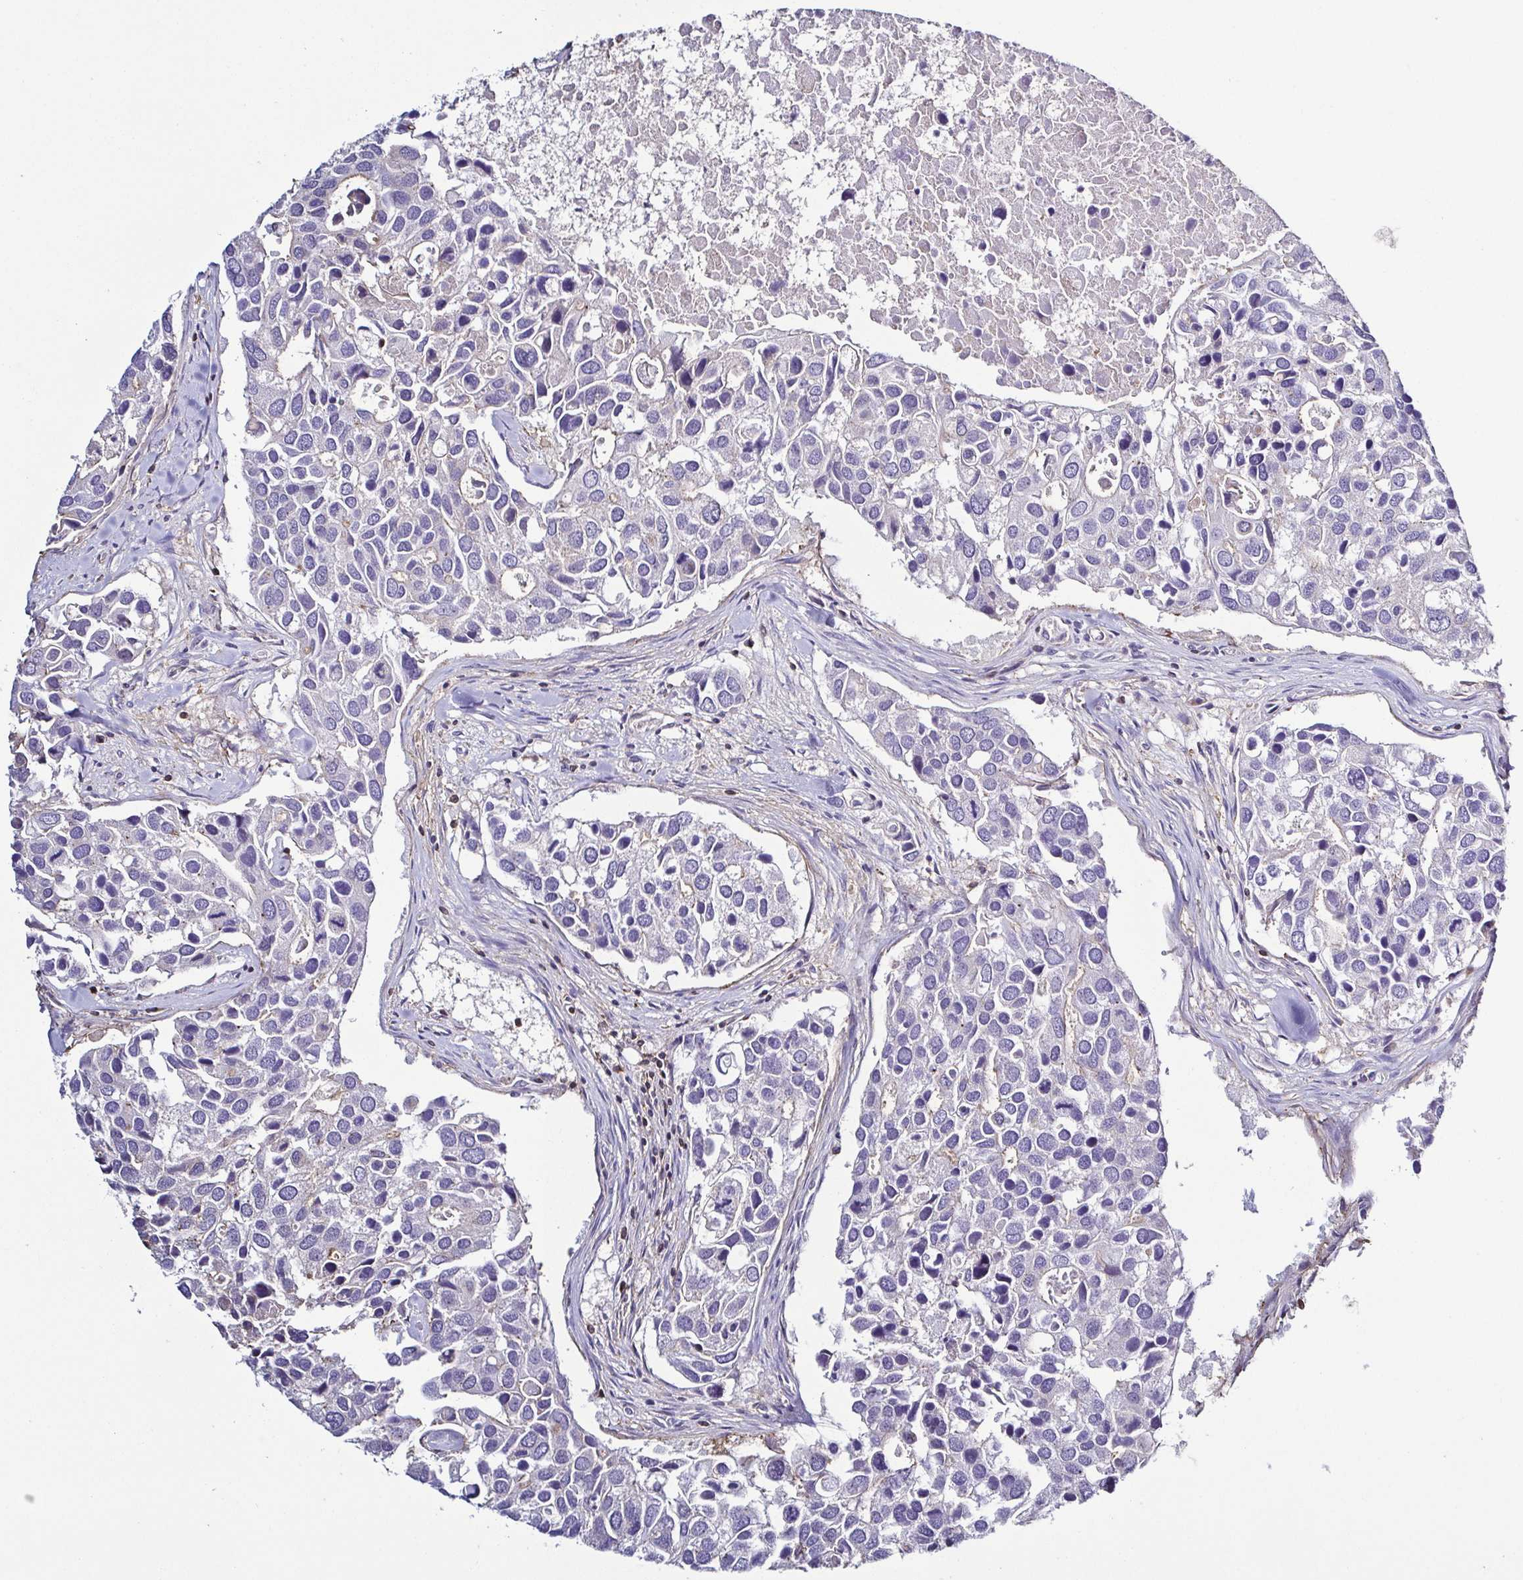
{"staining": {"intensity": "negative", "quantity": "none", "location": "none"}, "tissue": "breast cancer", "cell_type": "Tumor cells", "image_type": "cancer", "snomed": [{"axis": "morphology", "description": "Duct carcinoma"}, {"axis": "topography", "description": "Breast"}], "caption": "This is a micrograph of immunohistochemistry (IHC) staining of infiltrating ductal carcinoma (breast), which shows no staining in tumor cells.", "gene": "TNNT2", "patient": {"sex": "female", "age": 83}}